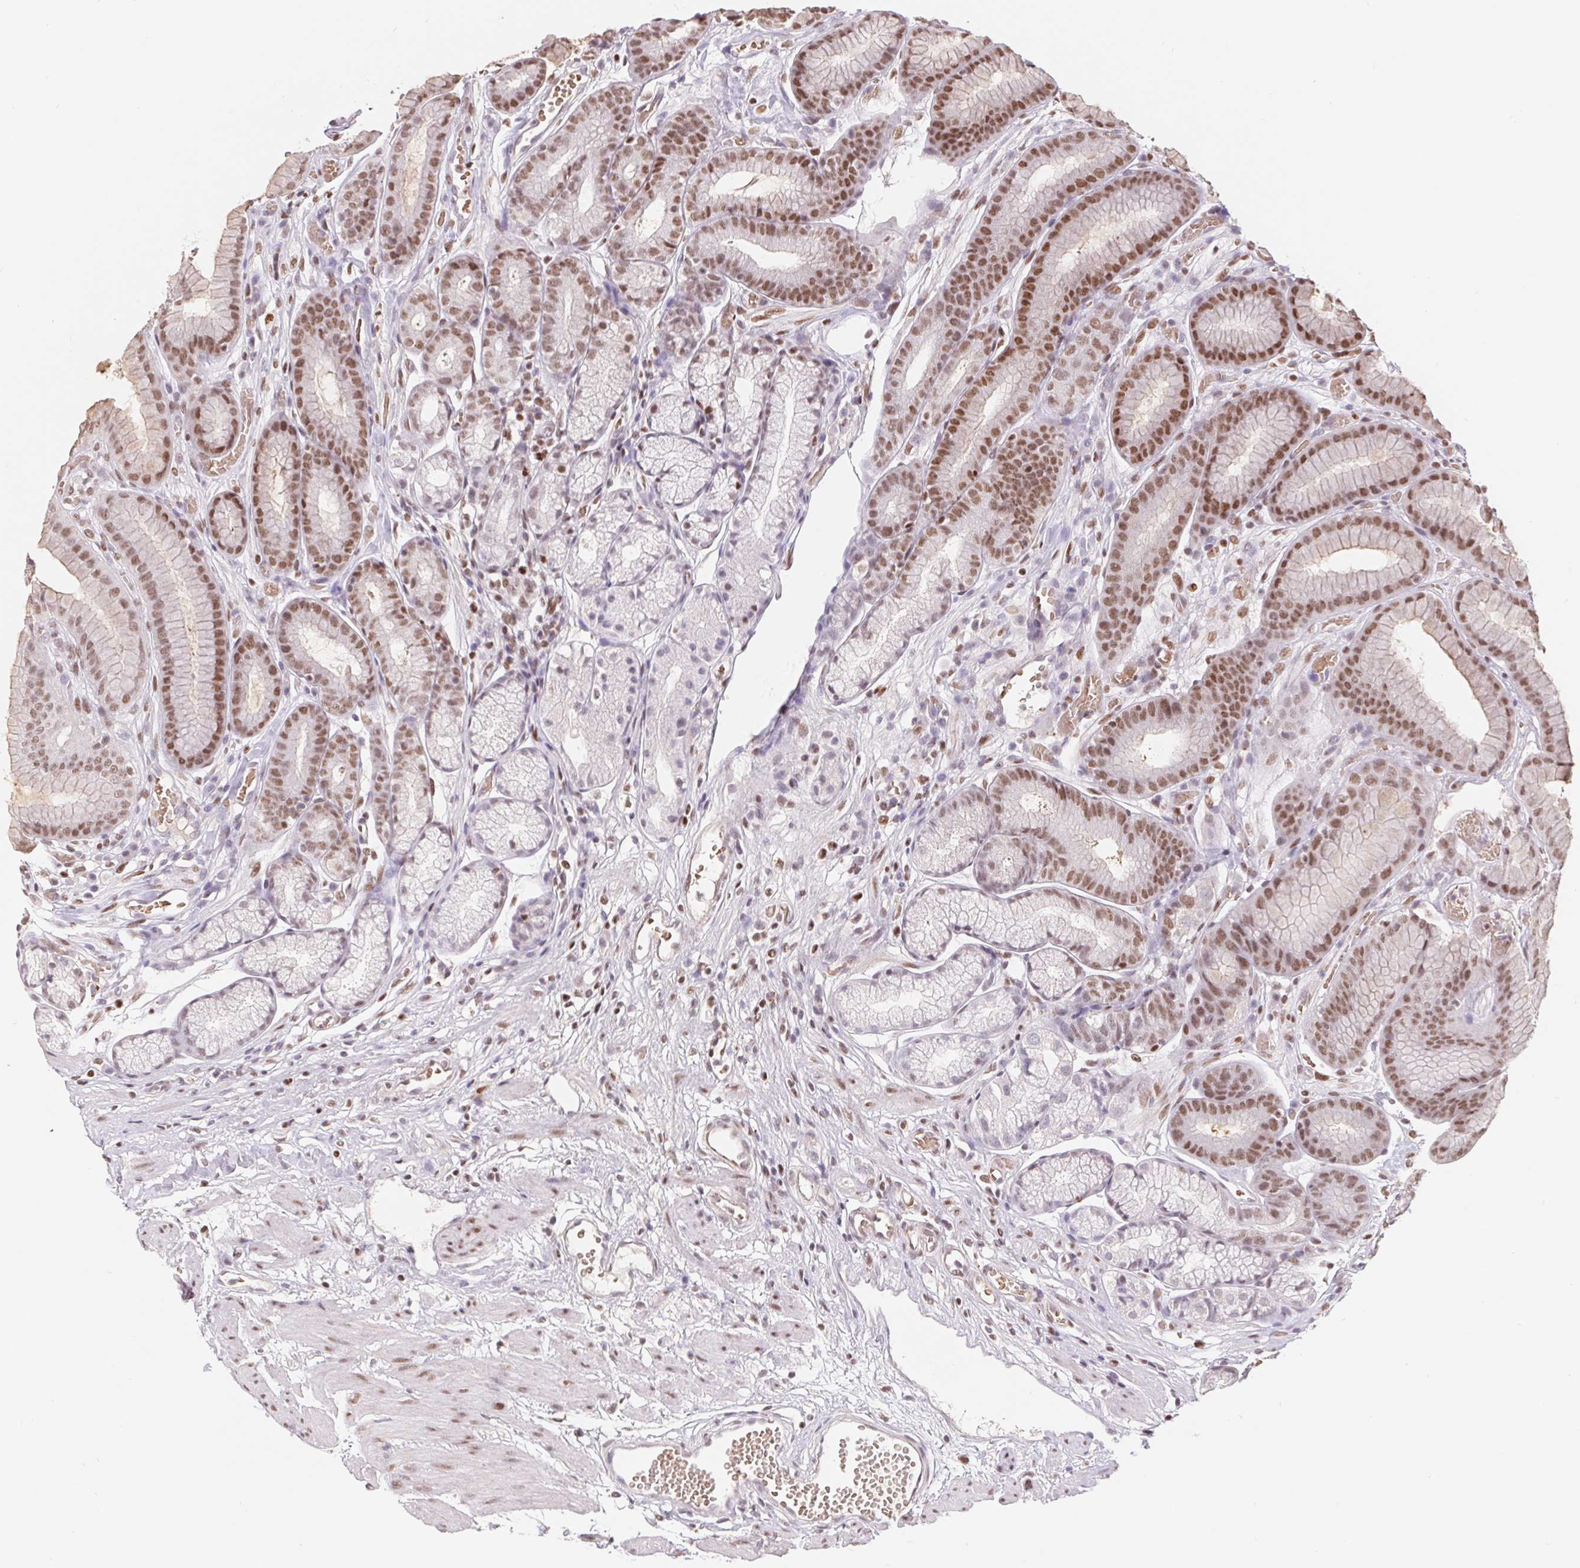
{"staining": {"intensity": "moderate", "quantity": "25%-75%", "location": "nuclear"}, "tissue": "stomach", "cell_type": "Glandular cells", "image_type": "normal", "snomed": [{"axis": "morphology", "description": "Normal tissue, NOS"}, {"axis": "topography", "description": "Smooth muscle"}, {"axis": "topography", "description": "Stomach"}], "caption": "IHC of unremarkable stomach displays medium levels of moderate nuclear staining in about 25%-75% of glandular cells.", "gene": "TRERF1", "patient": {"sex": "male", "age": 70}}